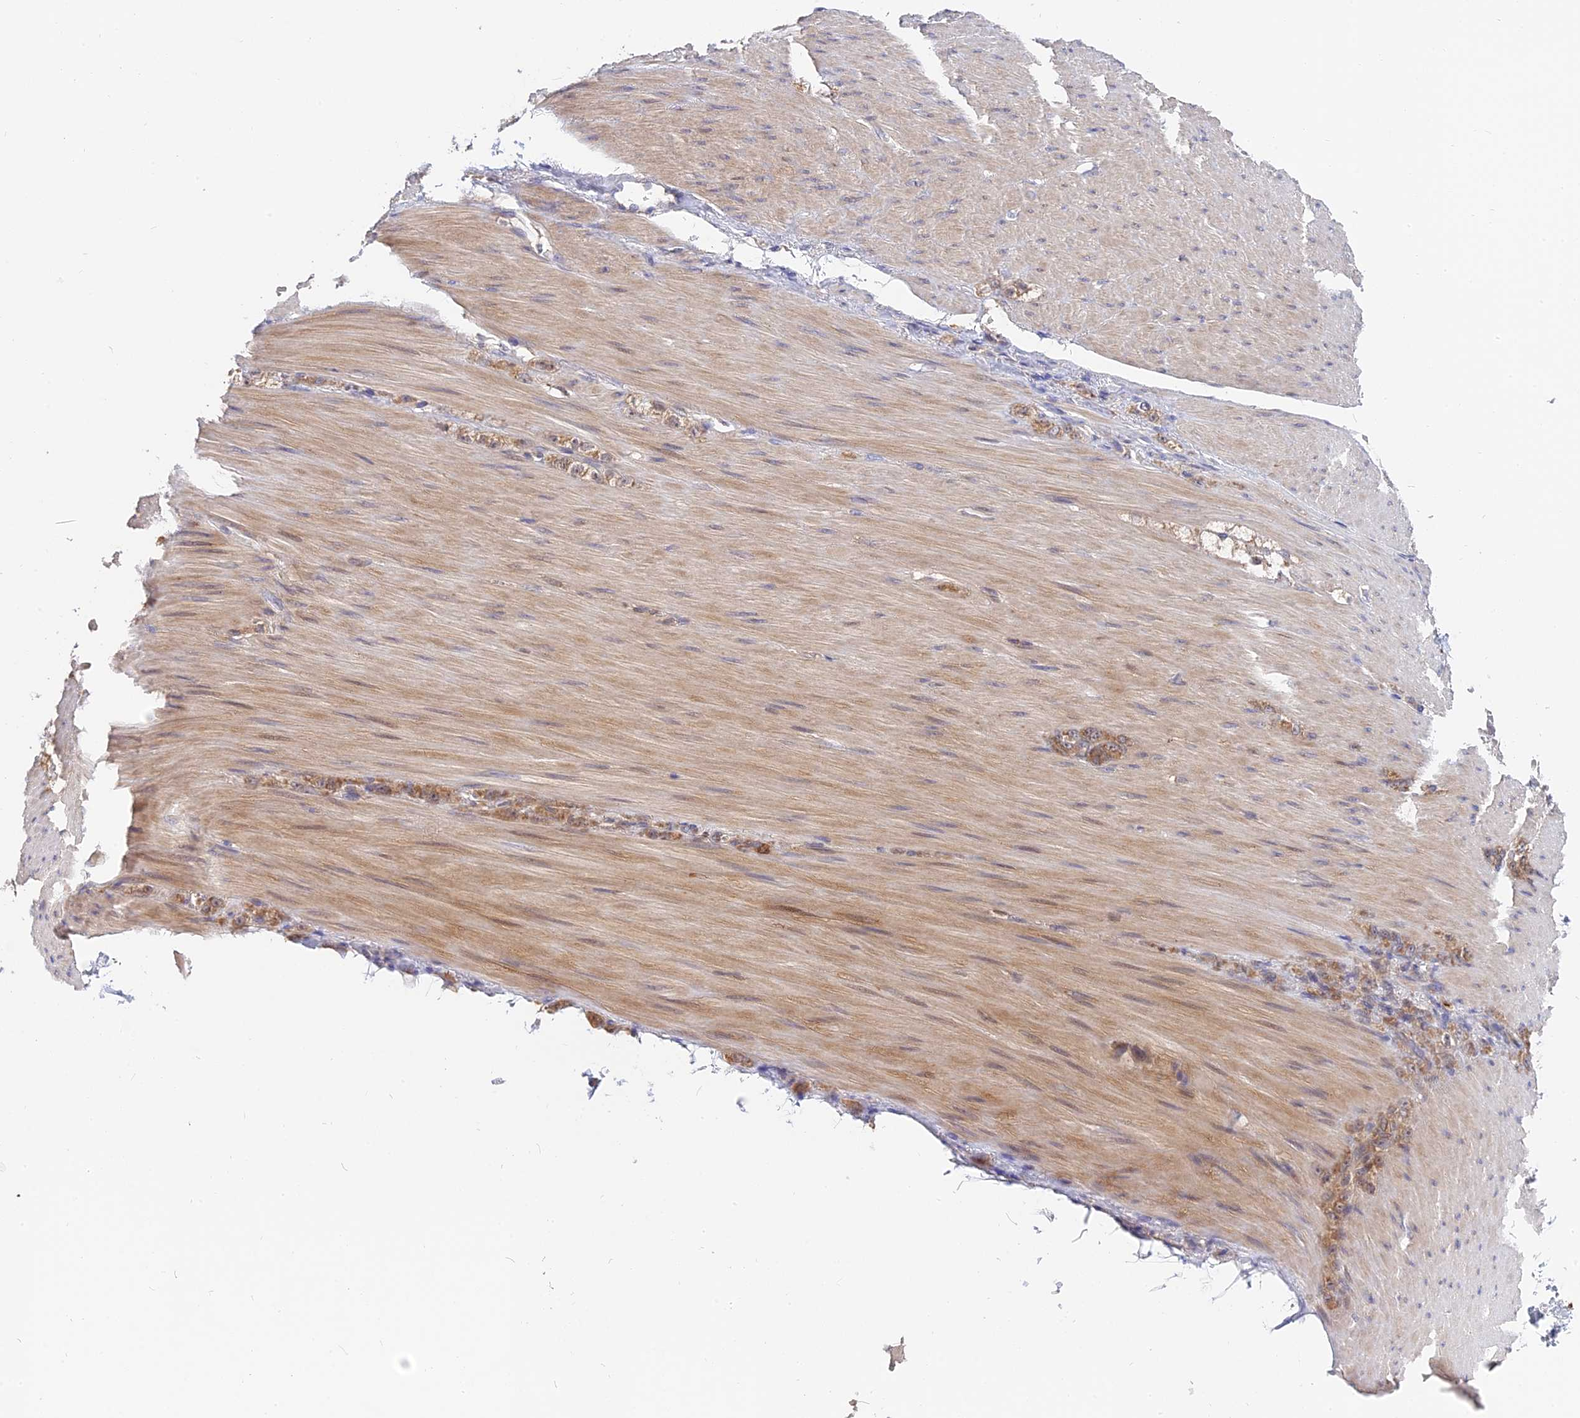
{"staining": {"intensity": "moderate", "quantity": ">75%", "location": "cytoplasmic/membranous"}, "tissue": "stomach cancer", "cell_type": "Tumor cells", "image_type": "cancer", "snomed": [{"axis": "morphology", "description": "Normal tissue, NOS"}, {"axis": "morphology", "description": "Adenocarcinoma, NOS"}, {"axis": "topography", "description": "Stomach"}], "caption": "Immunohistochemistry (IHC) (DAB (3,3'-diaminobenzidine)) staining of human stomach adenocarcinoma reveals moderate cytoplasmic/membranous protein staining in about >75% of tumor cells.", "gene": "IL21R", "patient": {"sex": "male", "age": 82}}